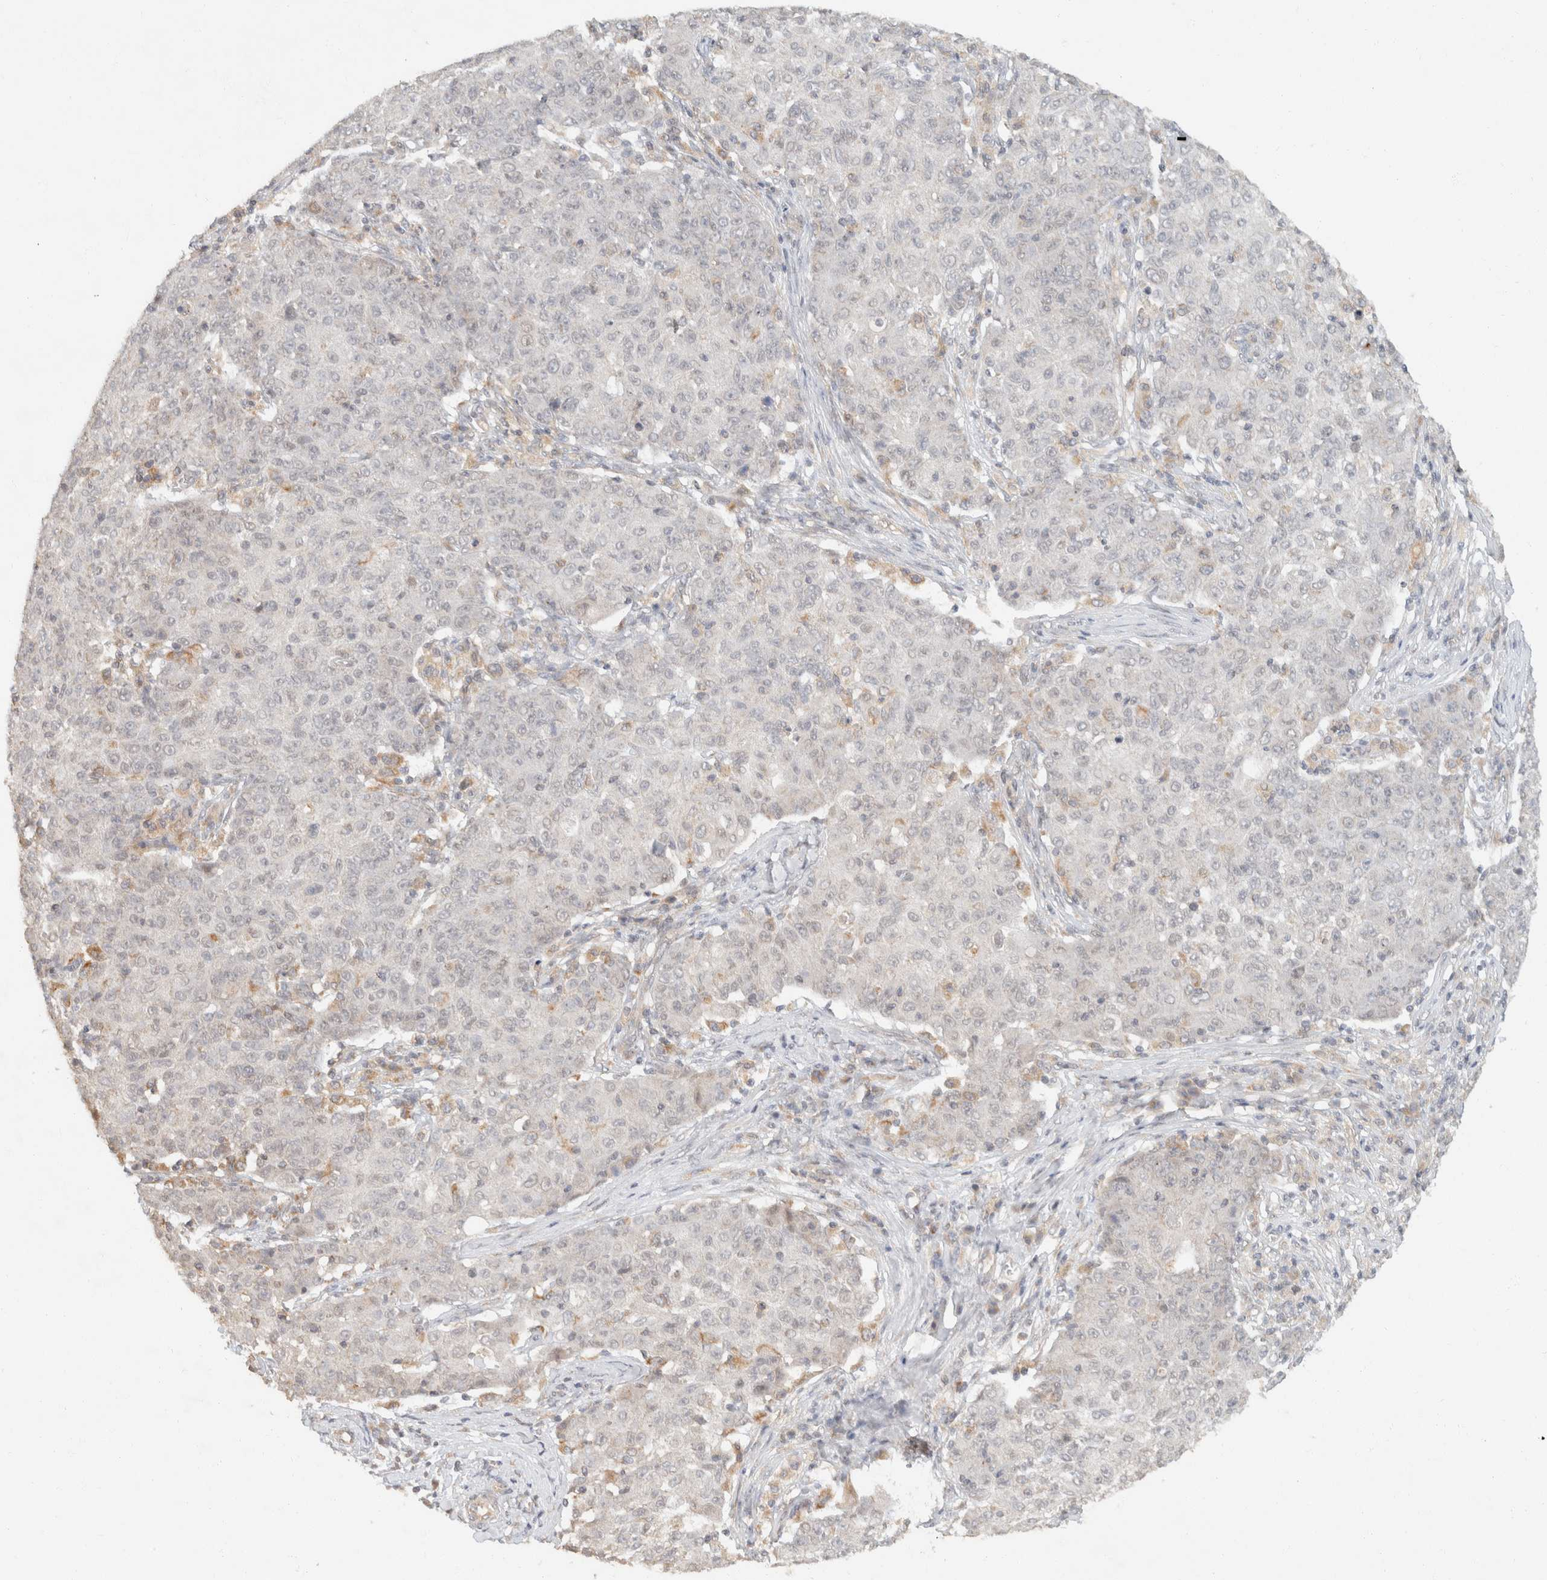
{"staining": {"intensity": "weak", "quantity": "<25%", "location": "nuclear"}, "tissue": "ovarian cancer", "cell_type": "Tumor cells", "image_type": "cancer", "snomed": [{"axis": "morphology", "description": "Carcinoma, endometroid"}, {"axis": "topography", "description": "Ovary"}], "caption": "The photomicrograph reveals no staining of tumor cells in endometroid carcinoma (ovarian). The staining is performed using DAB (3,3'-diaminobenzidine) brown chromogen with nuclei counter-stained in using hematoxylin.", "gene": "TACC1", "patient": {"sex": "female", "age": 42}}